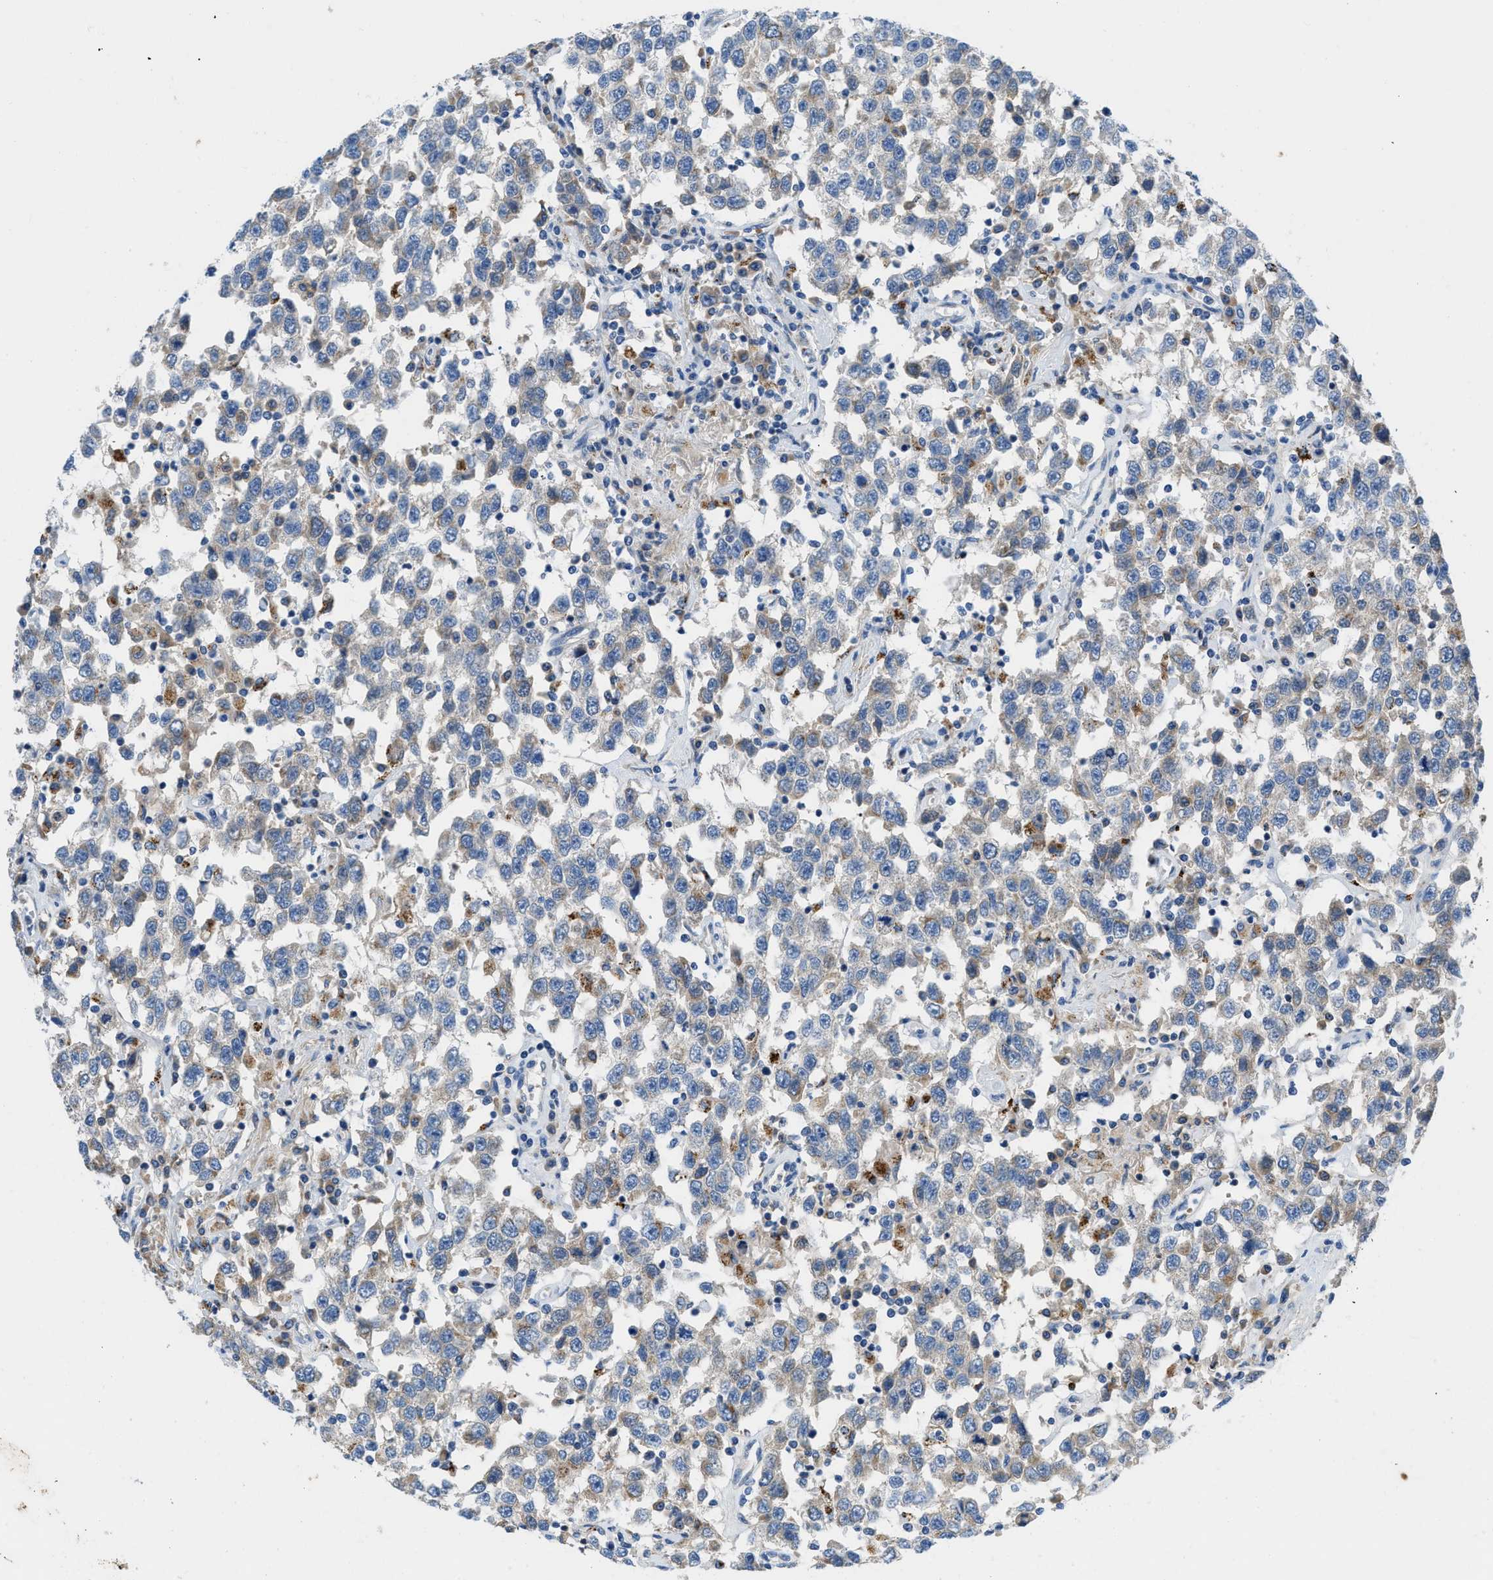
{"staining": {"intensity": "weak", "quantity": "<25%", "location": "cytoplasmic/membranous"}, "tissue": "testis cancer", "cell_type": "Tumor cells", "image_type": "cancer", "snomed": [{"axis": "morphology", "description": "Seminoma, NOS"}, {"axis": "topography", "description": "Testis"}], "caption": "High magnification brightfield microscopy of testis cancer (seminoma) stained with DAB (3,3'-diaminobenzidine) (brown) and counterstained with hematoxylin (blue): tumor cells show no significant positivity.", "gene": "TMEM248", "patient": {"sex": "male", "age": 41}}